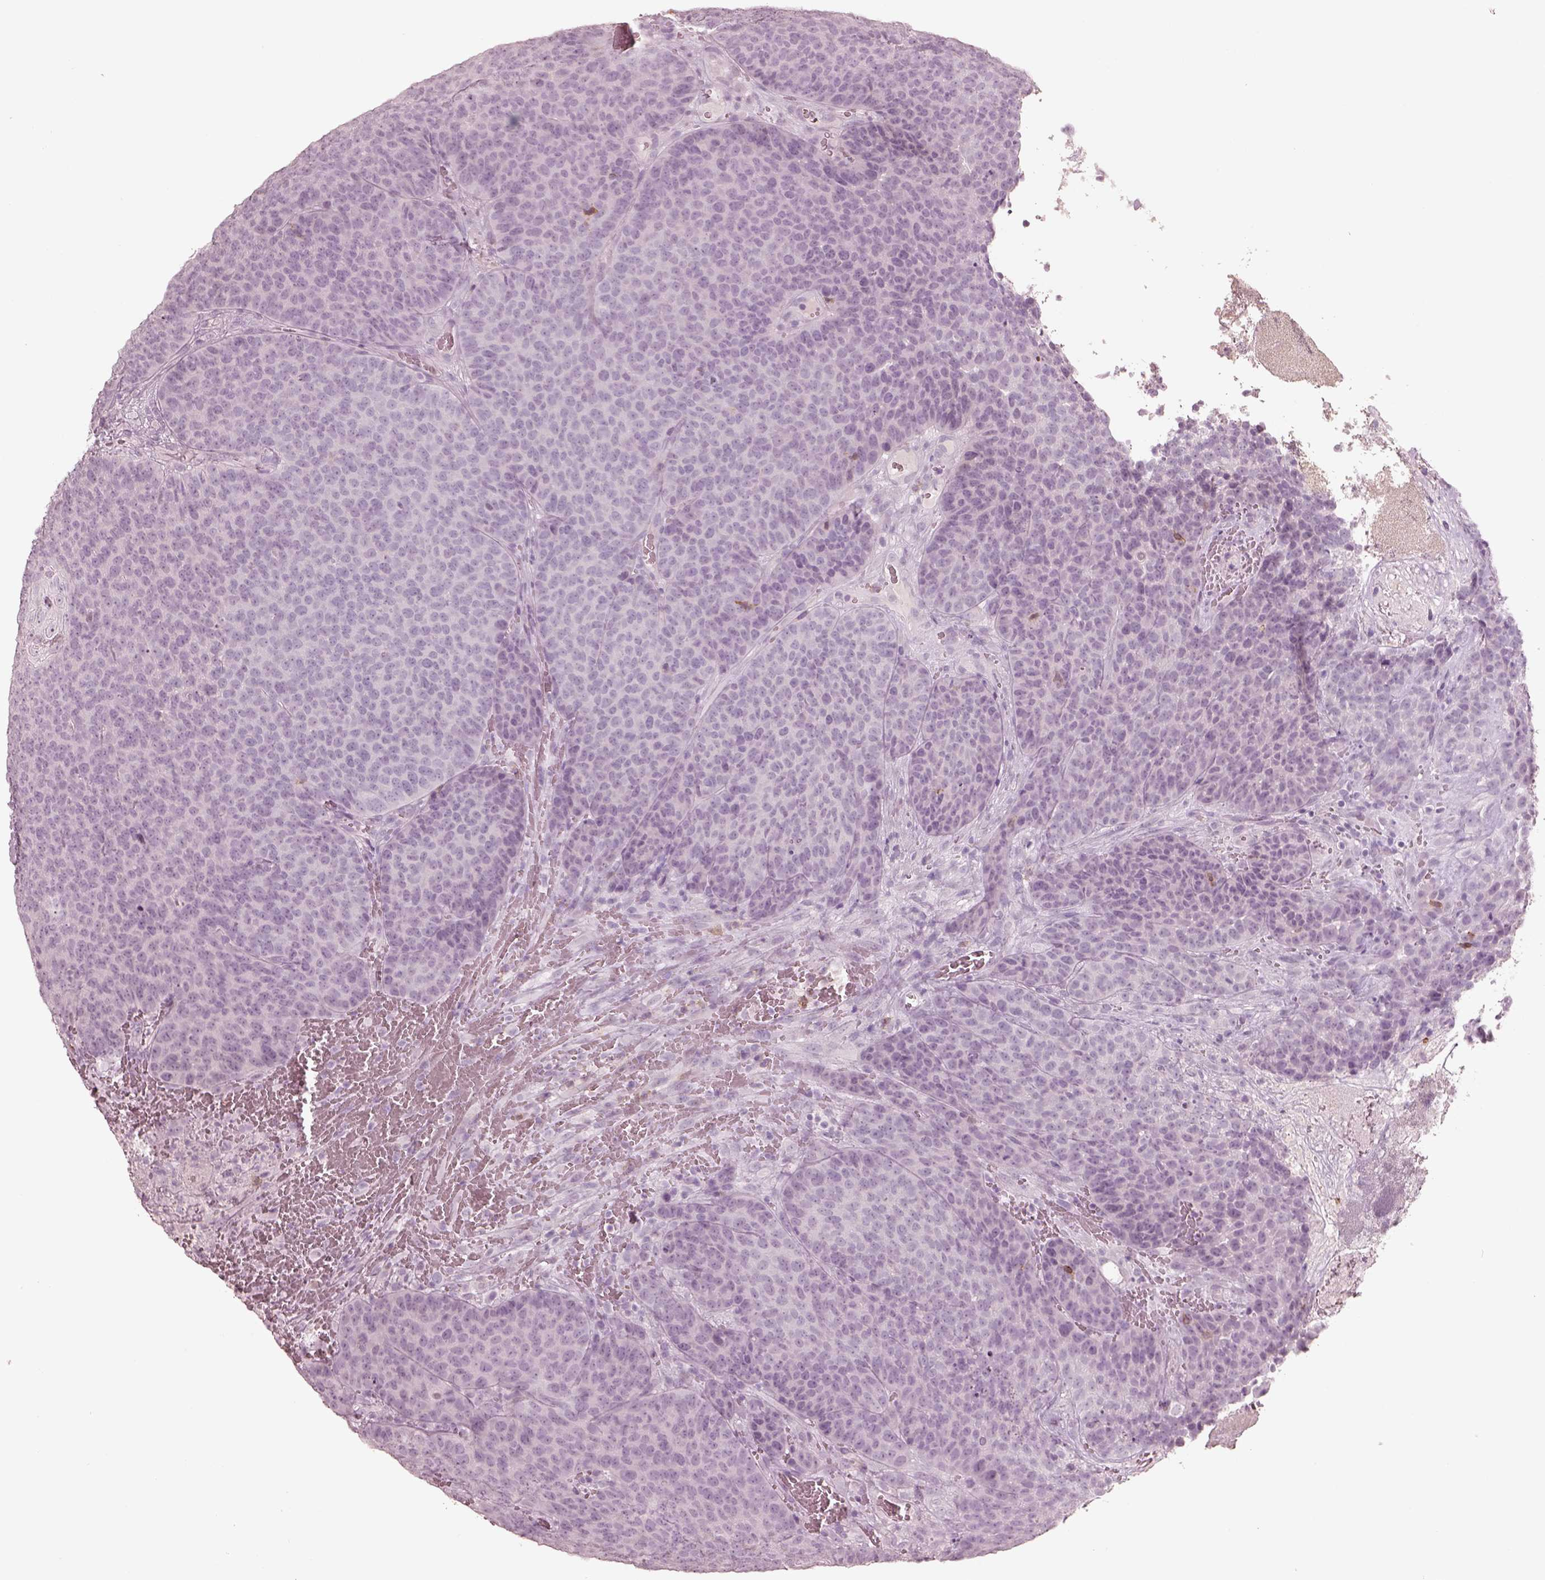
{"staining": {"intensity": "negative", "quantity": "none", "location": "none"}, "tissue": "urothelial cancer", "cell_type": "Tumor cells", "image_type": "cancer", "snomed": [{"axis": "morphology", "description": "Urothelial carcinoma, Low grade"}, {"axis": "topography", "description": "Urinary bladder"}], "caption": "Immunohistochemical staining of urothelial carcinoma (low-grade) exhibits no significant expression in tumor cells.", "gene": "PDCD1", "patient": {"sex": "female", "age": 62}}